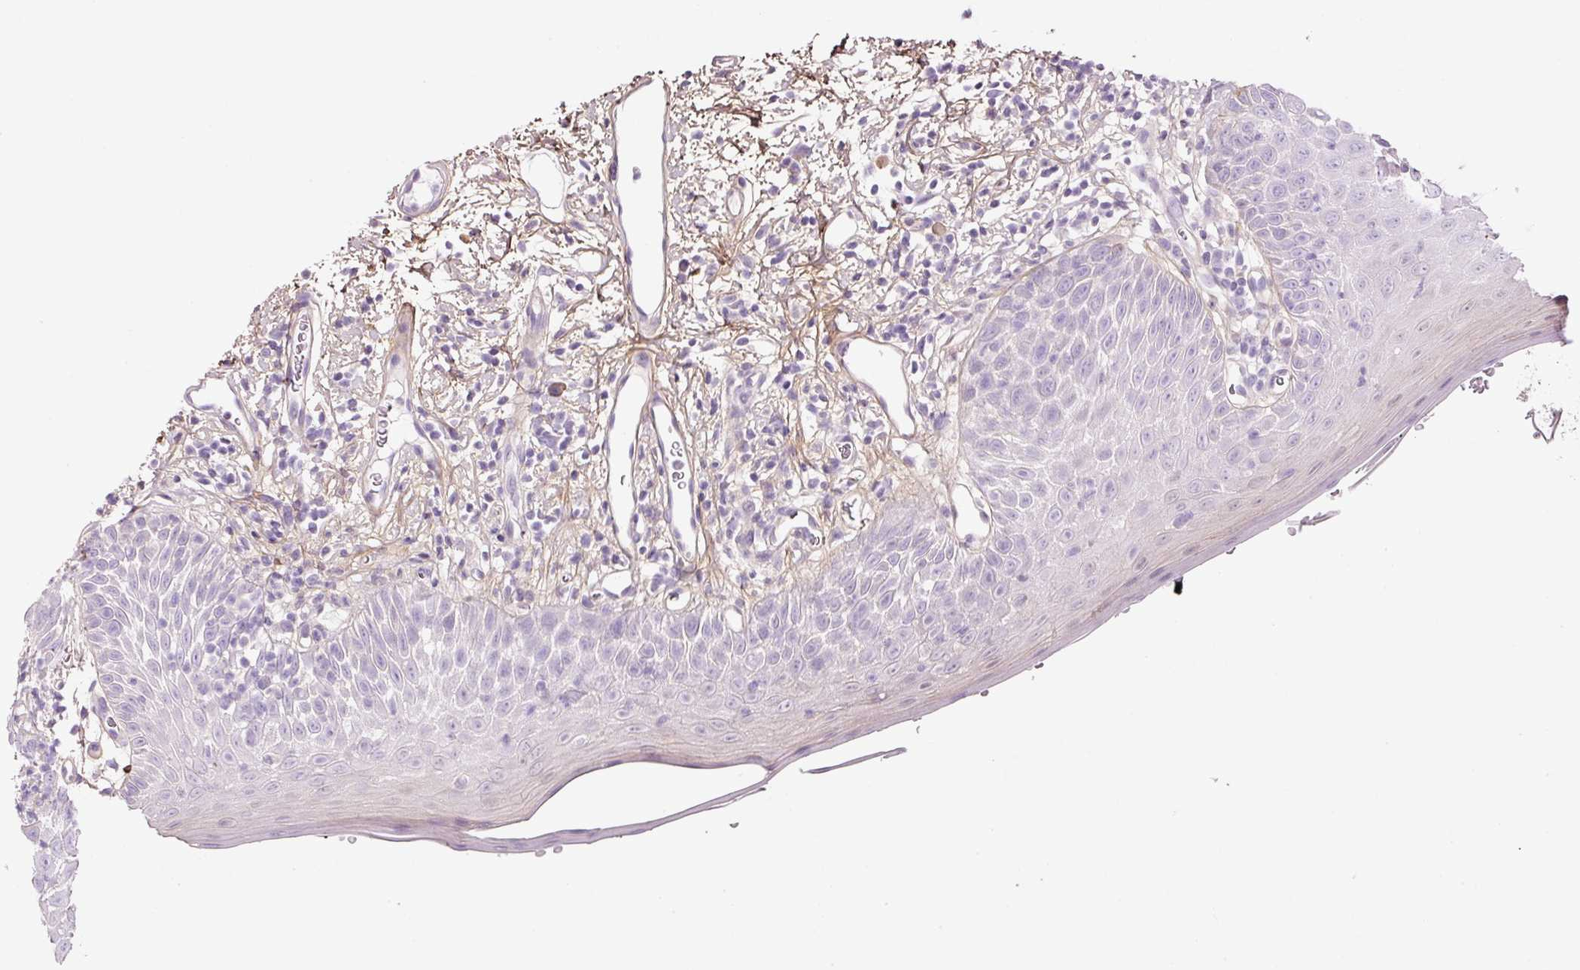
{"staining": {"intensity": "weak", "quantity": "<25%", "location": "nuclear"}, "tissue": "oral mucosa", "cell_type": "Squamous epithelial cells", "image_type": "normal", "snomed": [{"axis": "morphology", "description": "Normal tissue, NOS"}, {"axis": "morphology", "description": "Squamous cell carcinoma, NOS"}, {"axis": "topography", "description": "Oral tissue"}, {"axis": "topography", "description": "Tounge, NOS"}, {"axis": "topography", "description": "Head-Neck"}], "caption": "This is an immunohistochemistry micrograph of unremarkable human oral mucosa. There is no expression in squamous epithelial cells.", "gene": "SOS2", "patient": {"sex": "male", "age": 76}}